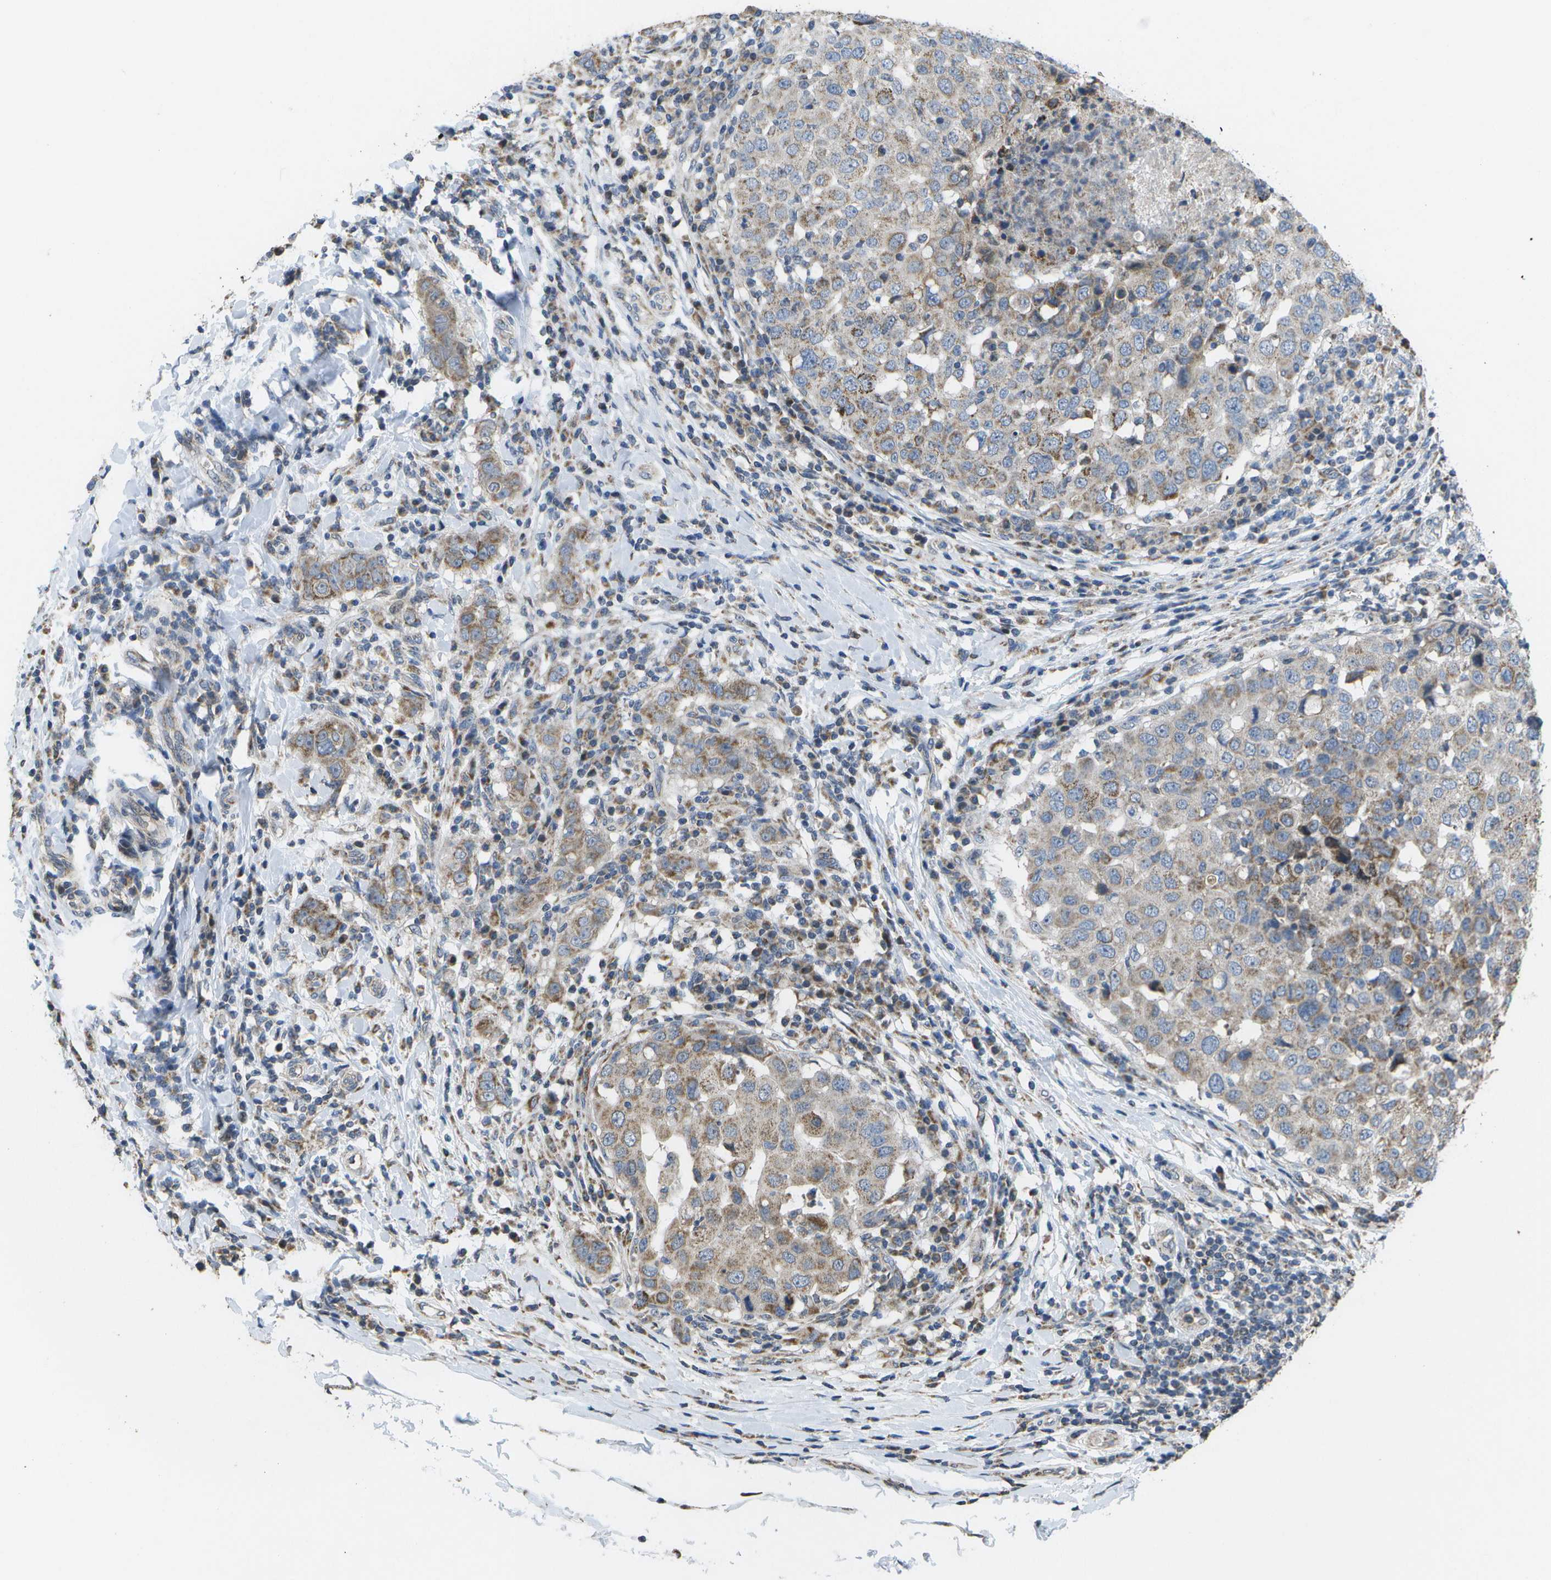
{"staining": {"intensity": "moderate", "quantity": "25%-75%", "location": "cytoplasmic/membranous"}, "tissue": "breast cancer", "cell_type": "Tumor cells", "image_type": "cancer", "snomed": [{"axis": "morphology", "description": "Duct carcinoma"}, {"axis": "topography", "description": "Breast"}], "caption": "DAB (3,3'-diaminobenzidine) immunohistochemical staining of breast cancer exhibits moderate cytoplasmic/membranous protein staining in approximately 25%-75% of tumor cells. (Brightfield microscopy of DAB IHC at high magnification).", "gene": "HADHA", "patient": {"sex": "female", "age": 27}}